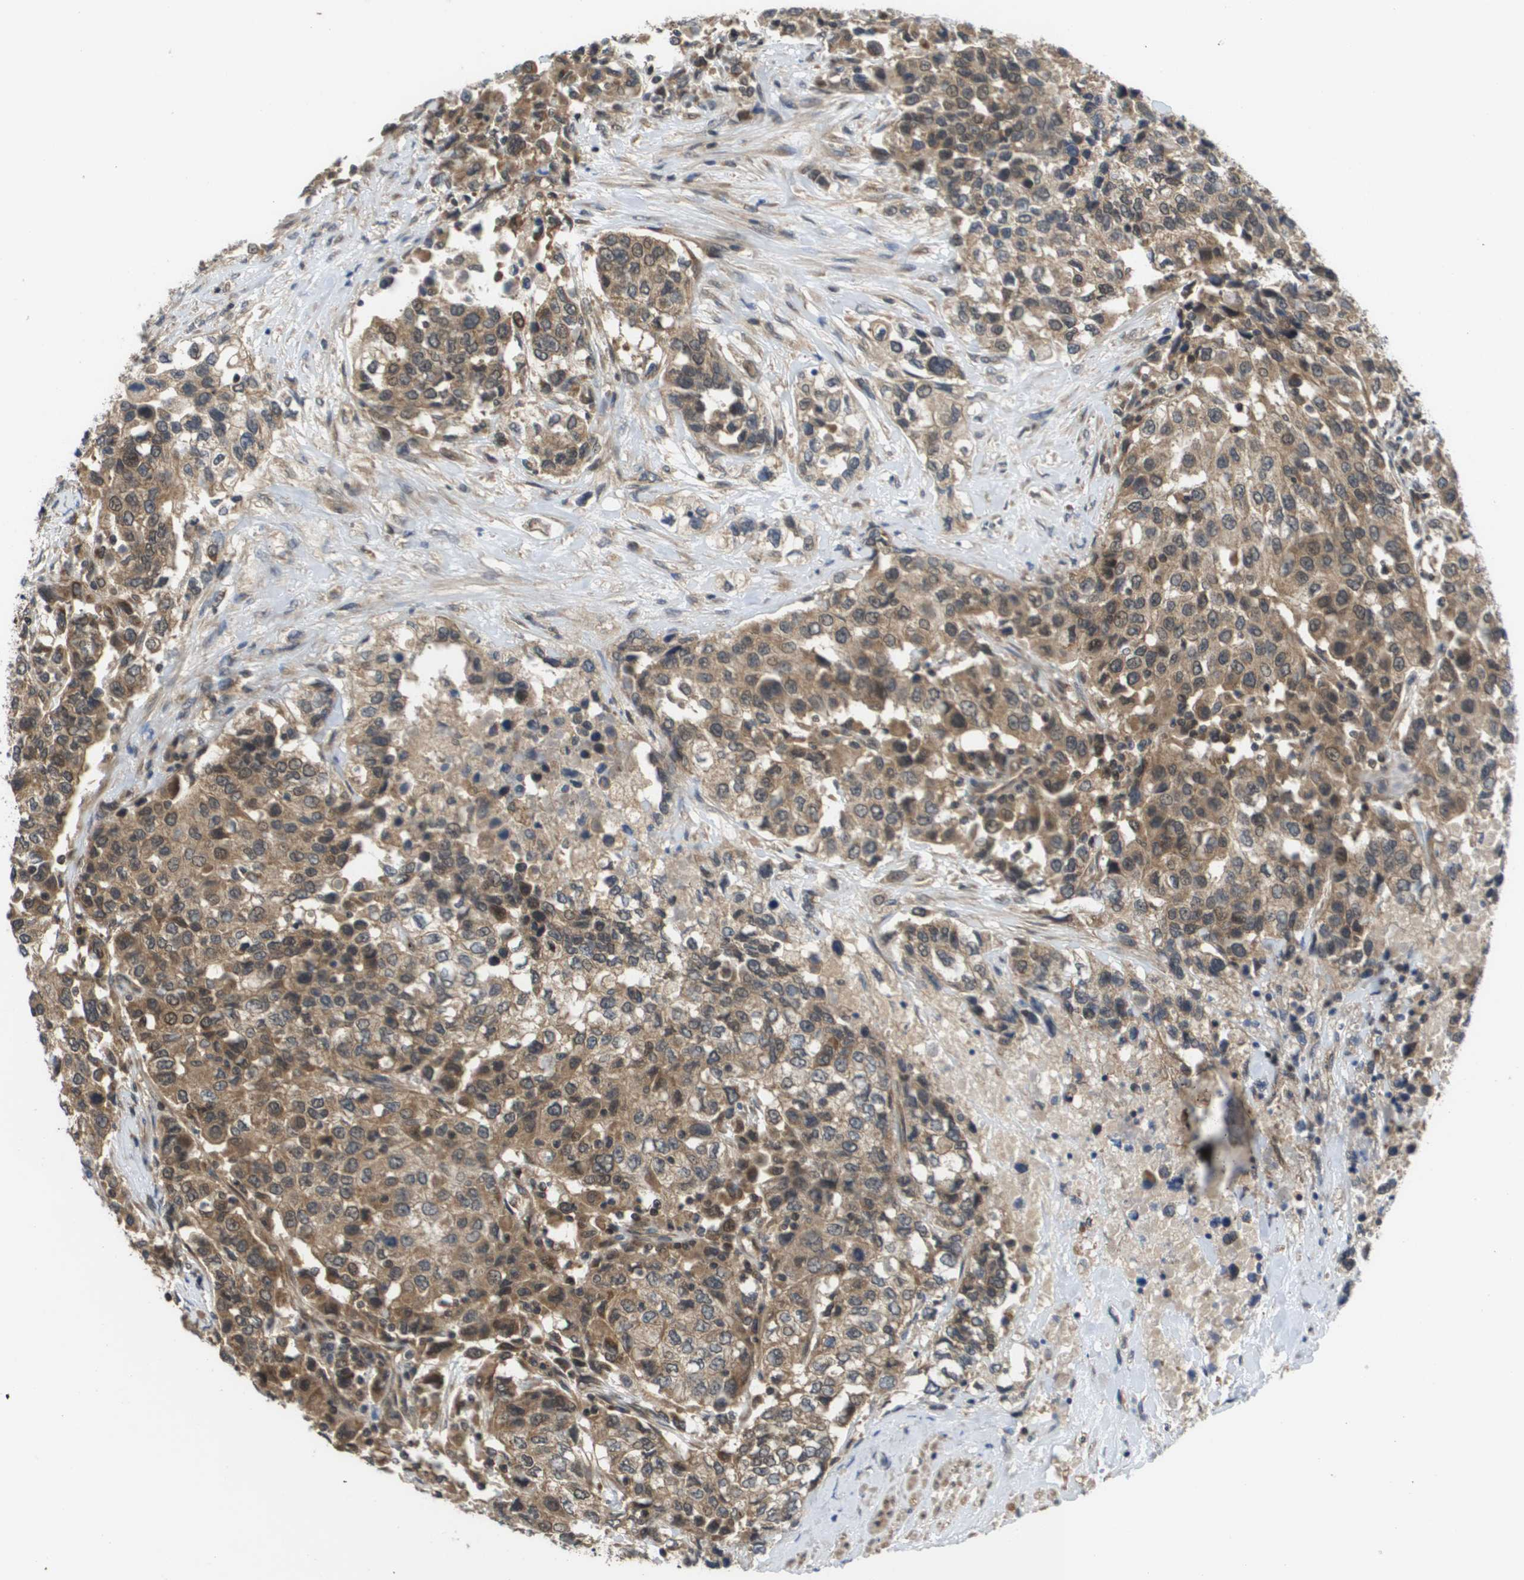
{"staining": {"intensity": "moderate", "quantity": ">75%", "location": "cytoplasmic/membranous"}, "tissue": "urothelial cancer", "cell_type": "Tumor cells", "image_type": "cancer", "snomed": [{"axis": "morphology", "description": "Urothelial carcinoma, High grade"}, {"axis": "topography", "description": "Urinary bladder"}], "caption": "Immunohistochemistry (IHC) micrograph of human urothelial cancer stained for a protein (brown), which displays medium levels of moderate cytoplasmic/membranous expression in approximately >75% of tumor cells.", "gene": "RBM38", "patient": {"sex": "female", "age": 80}}